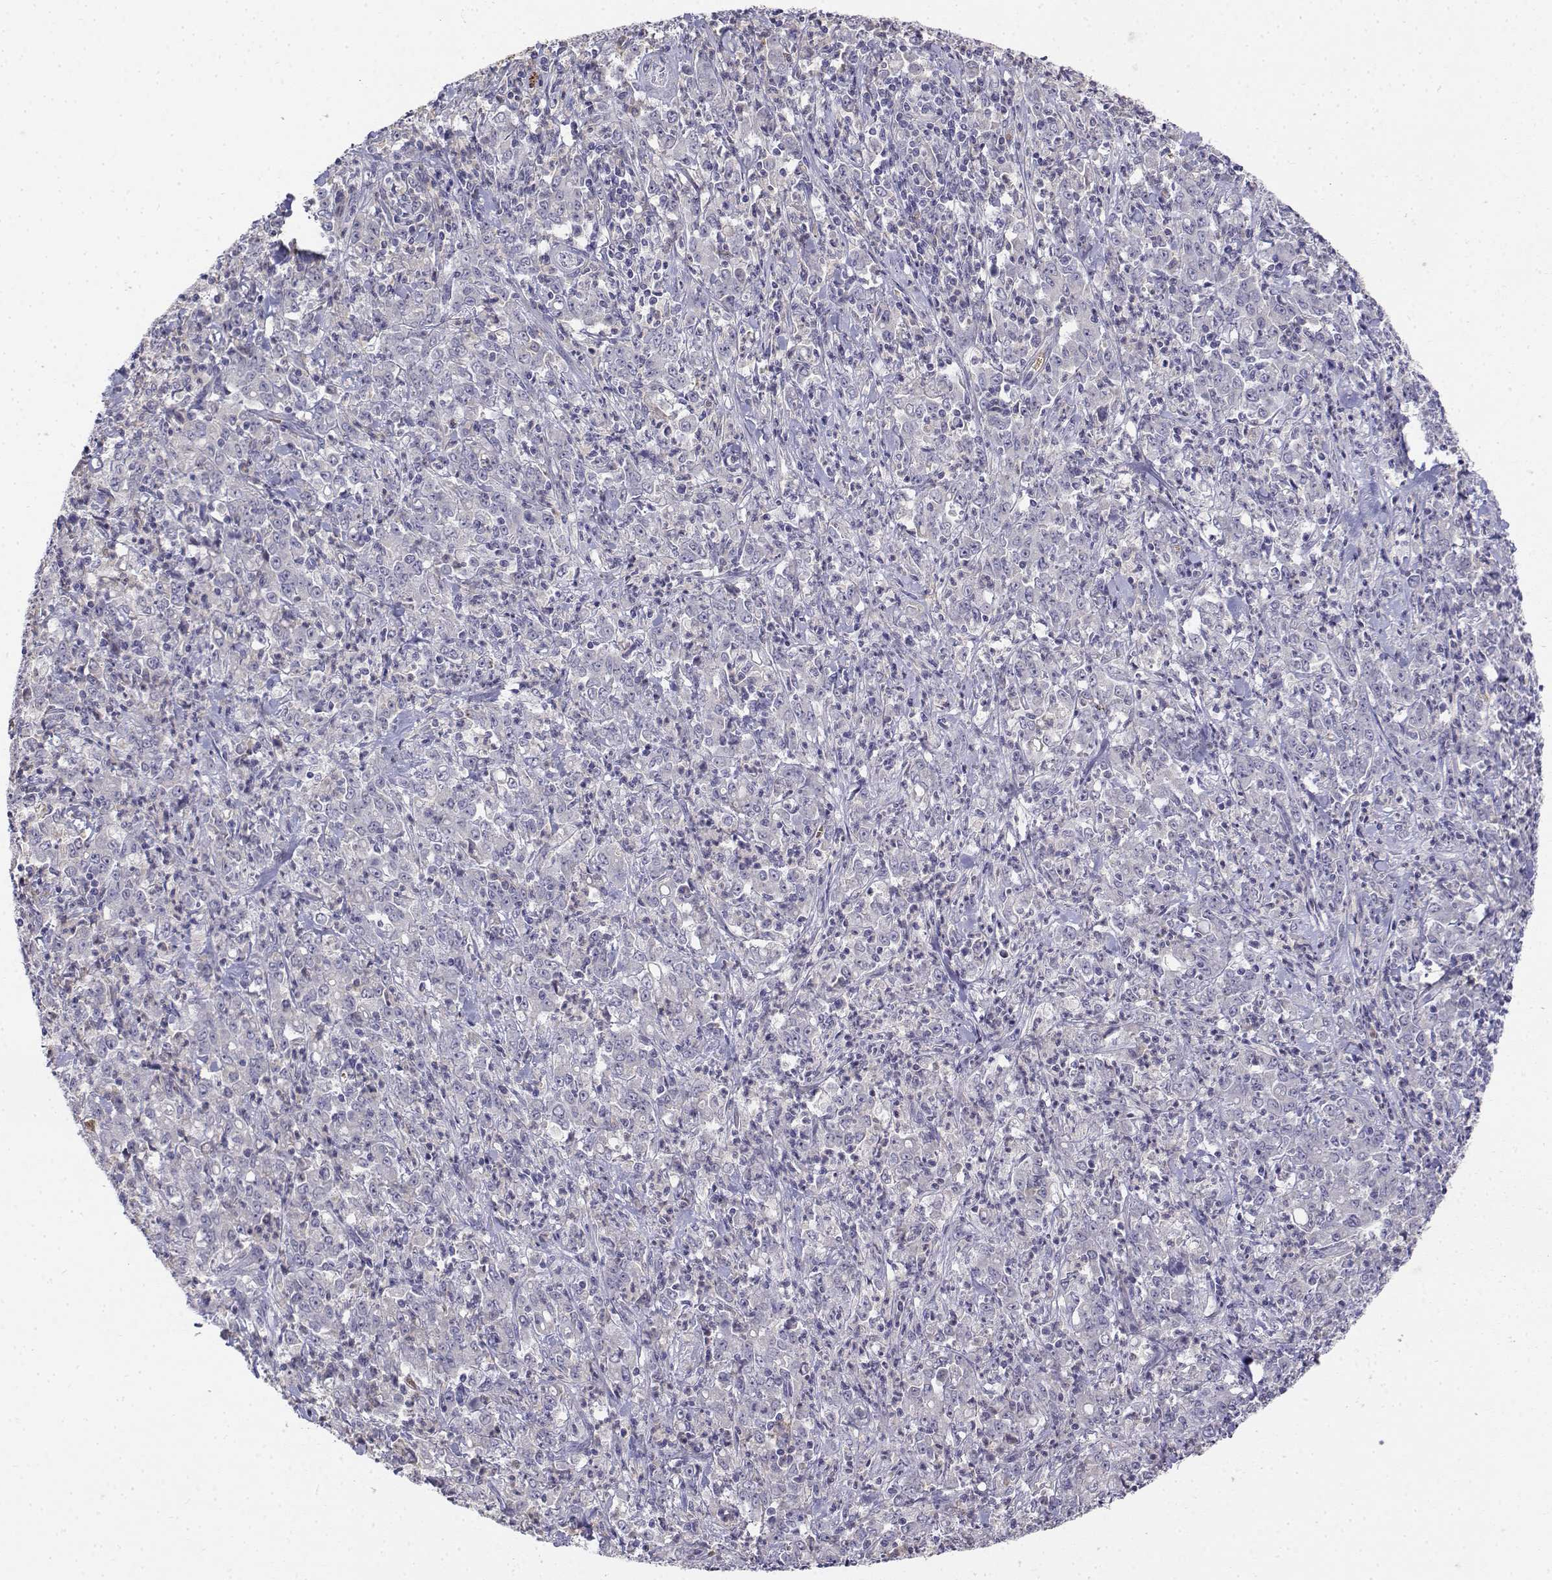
{"staining": {"intensity": "negative", "quantity": "none", "location": "none"}, "tissue": "stomach cancer", "cell_type": "Tumor cells", "image_type": "cancer", "snomed": [{"axis": "morphology", "description": "Adenocarcinoma, NOS"}, {"axis": "topography", "description": "Stomach, lower"}], "caption": "An IHC photomicrograph of stomach adenocarcinoma is shown. There is no staining in tumor cells of stomach adenocarcinoma.", "gene": "CADM1", "patient": {"sex": "female", "age": 71}}